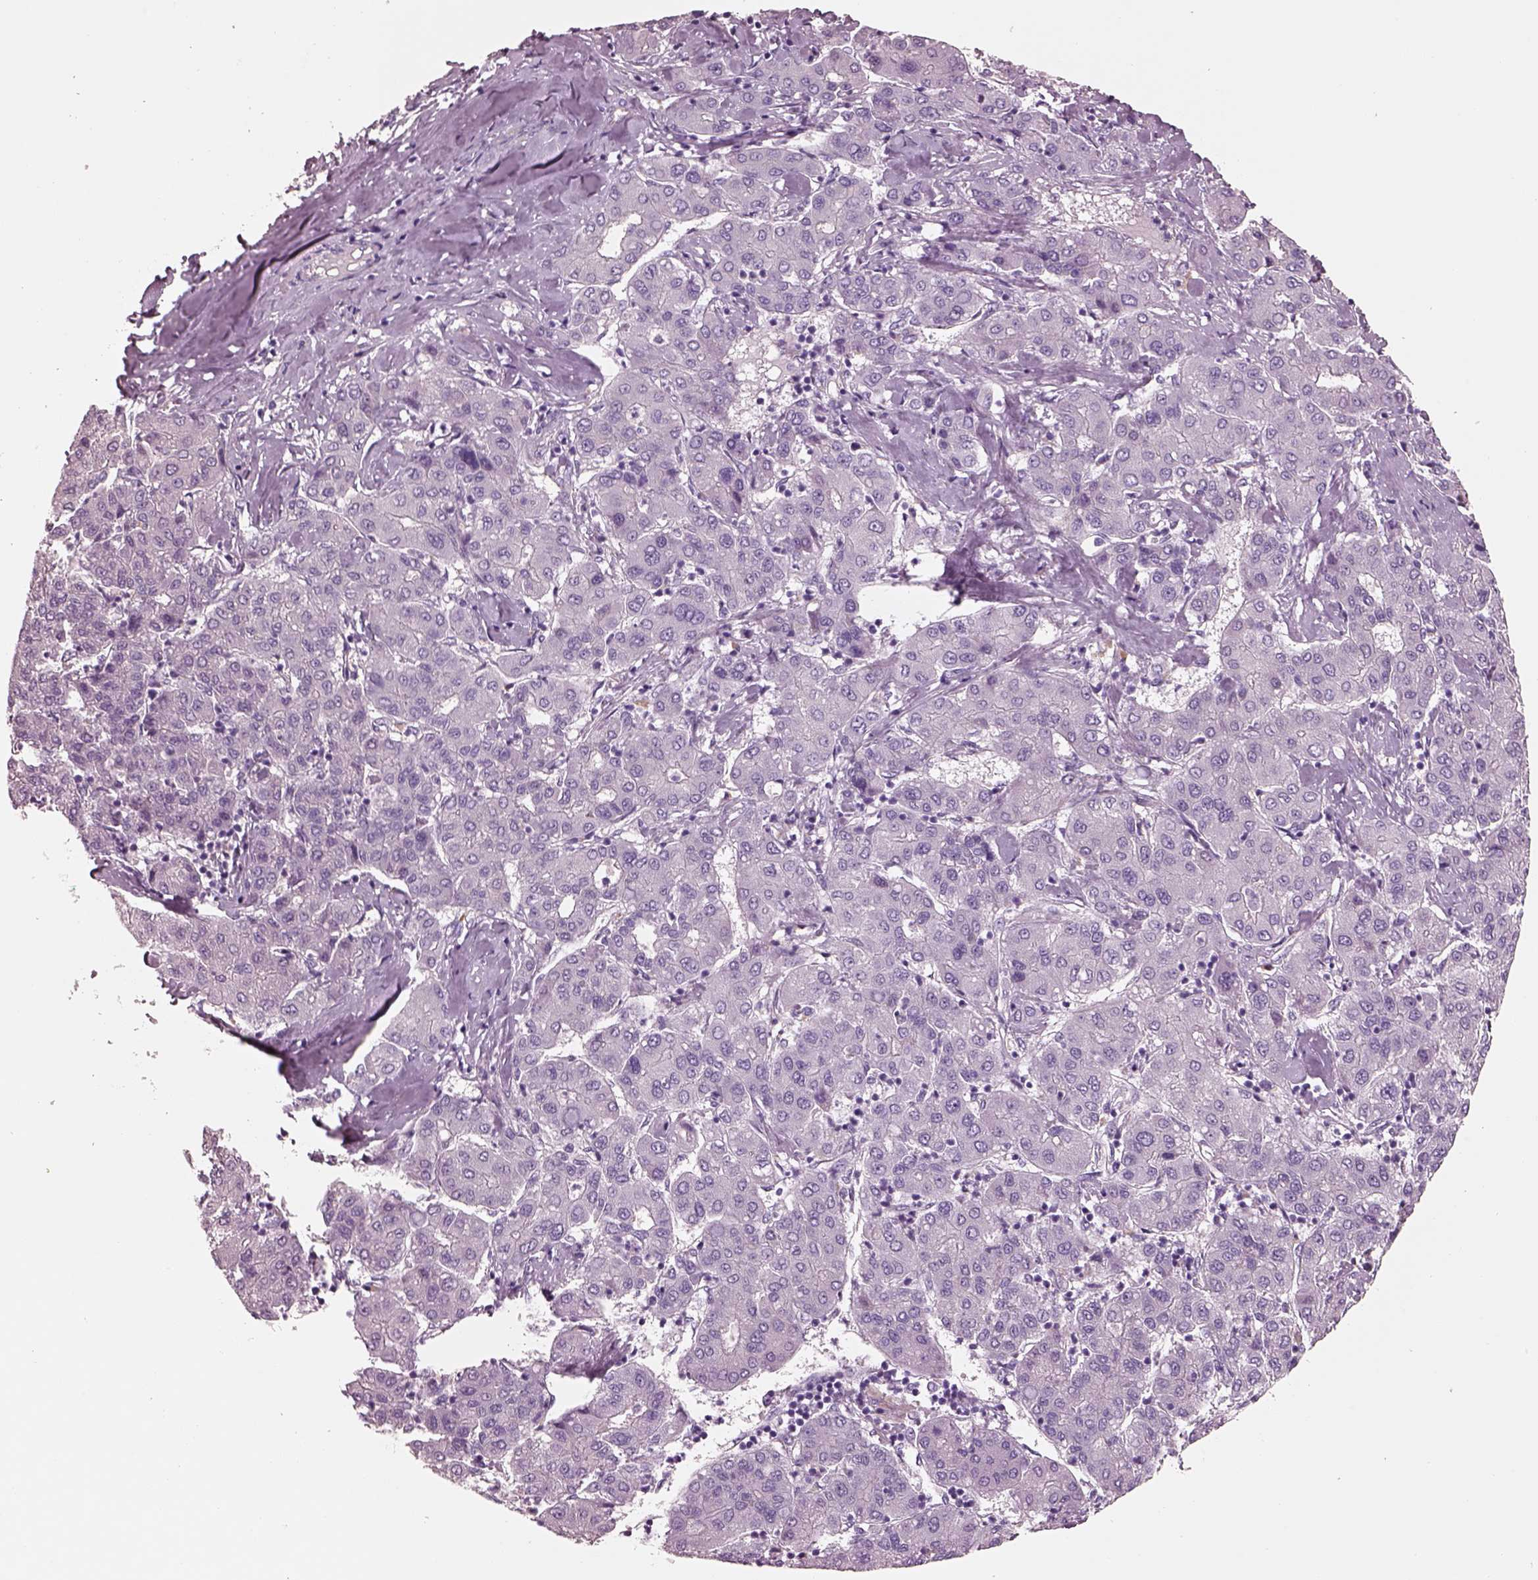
{"staining": {"intensity": "negative", "quantity": "none", "location": "none"}, "tissue": "liver cancer", "cell_type": "Tumor cells", "image_type": "cancer", "snomed": [{"axis": "morphology", "description": "Carcinoma, Hepatocellular, NOS"}, {"axis": "topography", "description": "Liver"}], "caption": "An immunohistochemistry (IHC) image of liver cancer (hepatocellular carcinoma) is shown. There is no staining in tumor cells of liver cancer (hepatocellular carcinoma).", "gene": "IGLL1", "patient": {"sex": "male", "age": 65}}